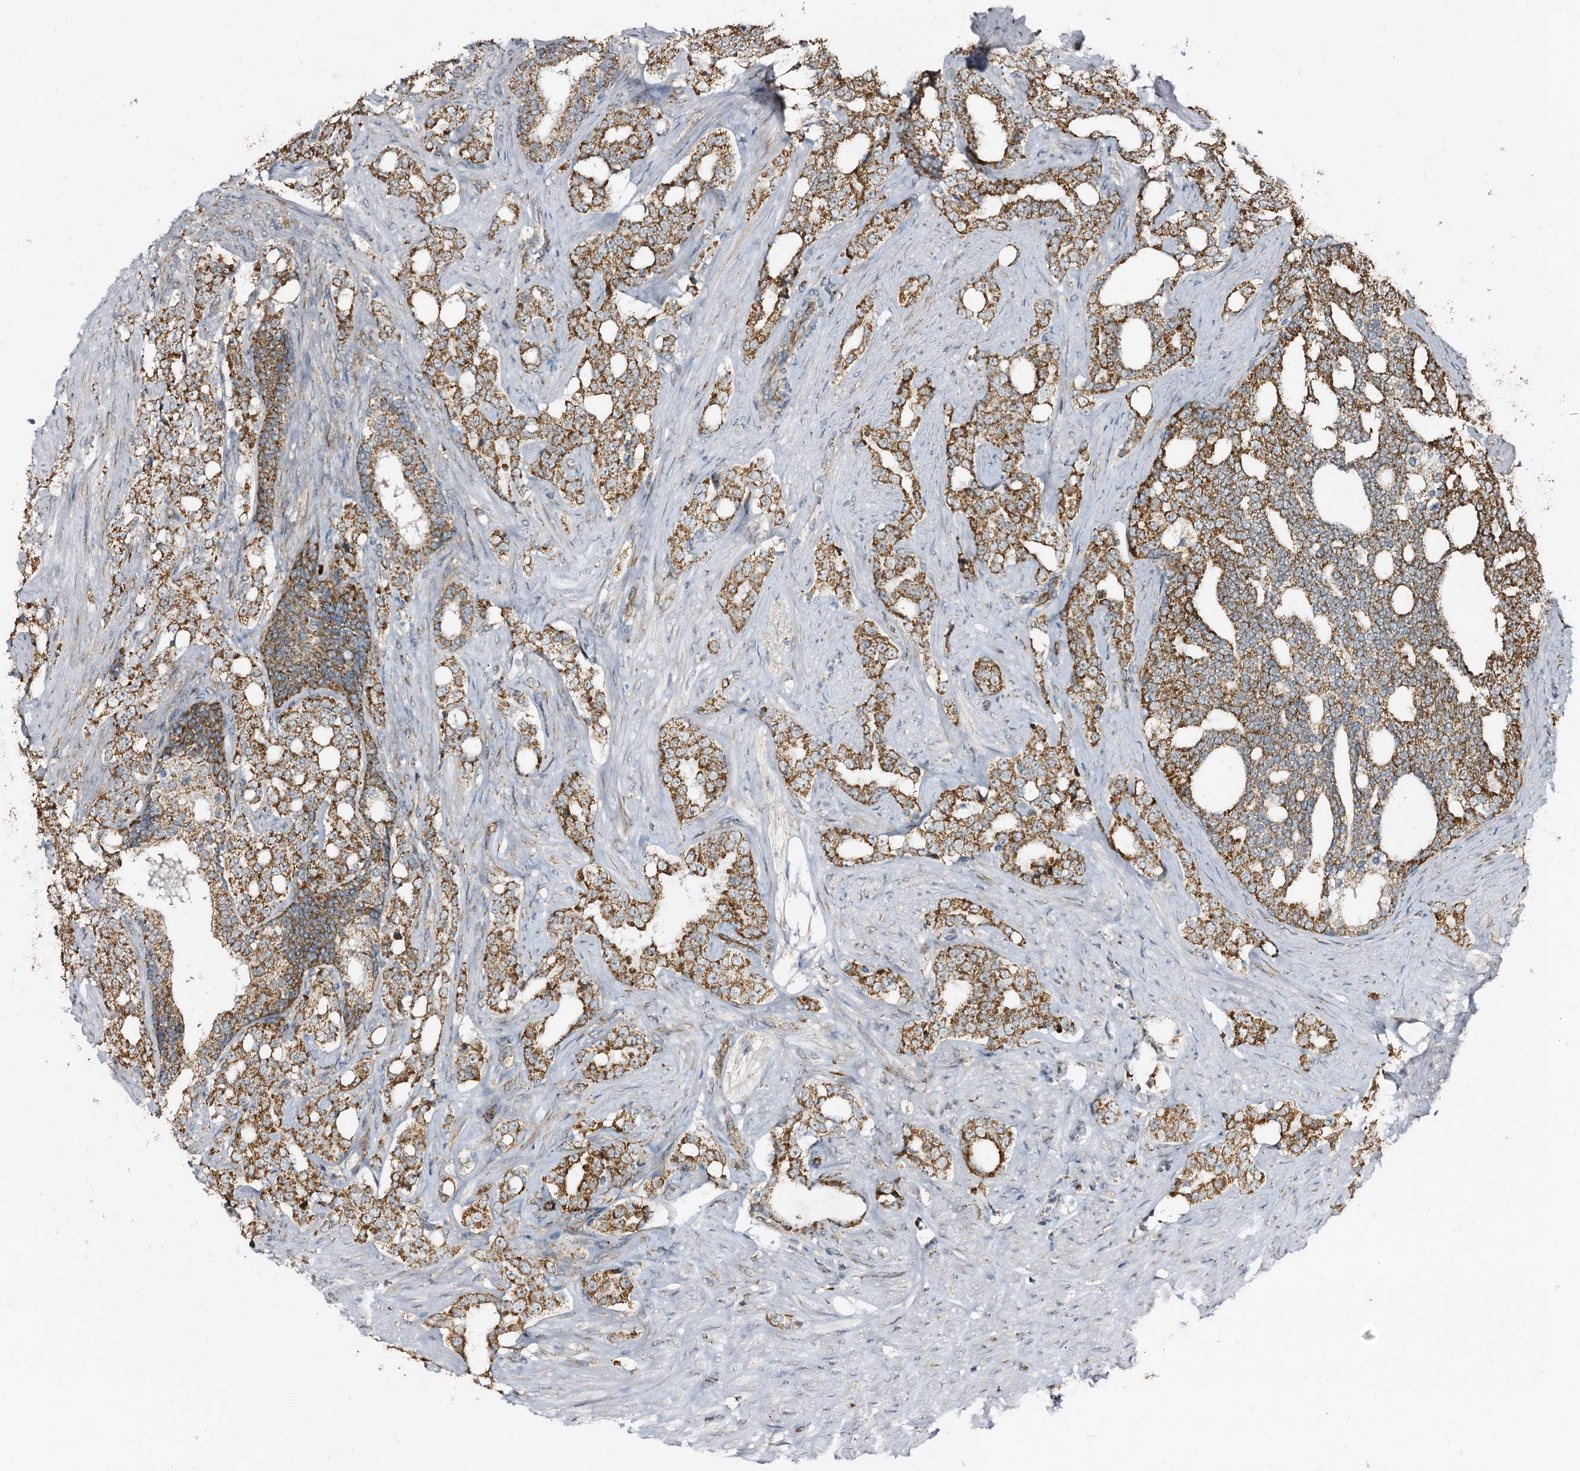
{"staining": {"intensity": "moderate", "quantity": ">75%", "location": "cytoplasmic/membranous"}, "tissue": "prostate cancer", "cell_type": "Tumor cells", "image_type": "cancer", "snomed": [{"axis": "morphology", "description": "Adenocarcinoma, High grade"}, {"axis": "topography", "description": "Prostate"}], "caption": "Protein staining of prostate cancer (adenocarcinoma (high-grade)) tissue demonstrates moderate cytoplasmic/membranous expression in about >75% of tumor cells. Nuclei are stained in blue.", "gene": "CBR4", "patient": {"sex": "male", "age": 64}}